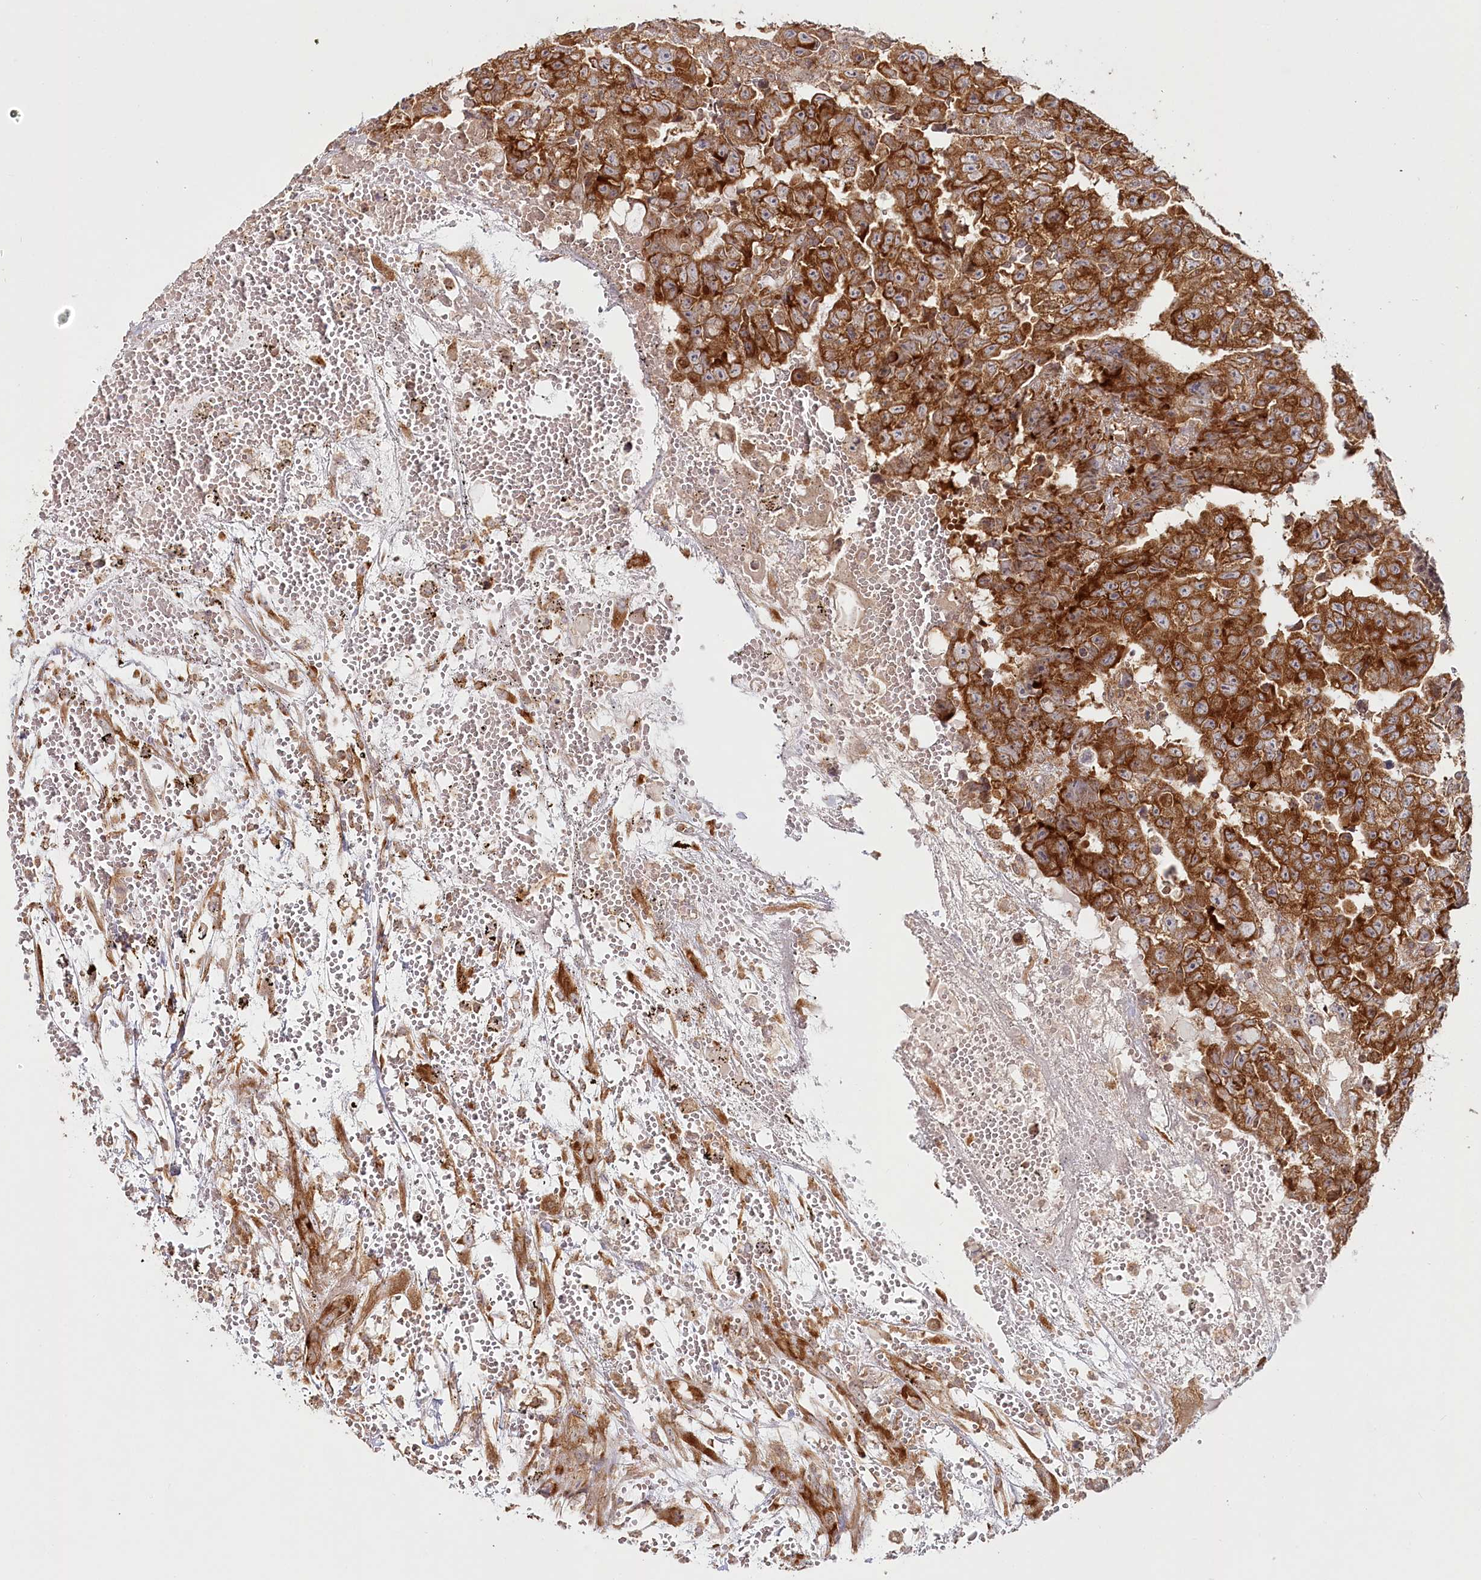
{"staining": {"intensity": "strong", "quantity": ">75%", "location": "cytoplasmic/membranous"}, "tissue": "testis cancer", "cell_type": "Tumor cells", "image_type": "cancer", "snomed": [{"axis": "morphology", "description": "Carcinoma, Embryonal, NOS"}, {"axis": "topography", "description": "Testis"}], "caption": "Strong cytoplasmic/membranous protein positivity is identified in about >75% of tumor cells in testis cancer. Using DAB (brown) and hematoxylin (blue) stains, captured at high magnification using brightfield microscopy.", "gene": "OTUD4", "patient": {"sex": "male", "age": 25}}